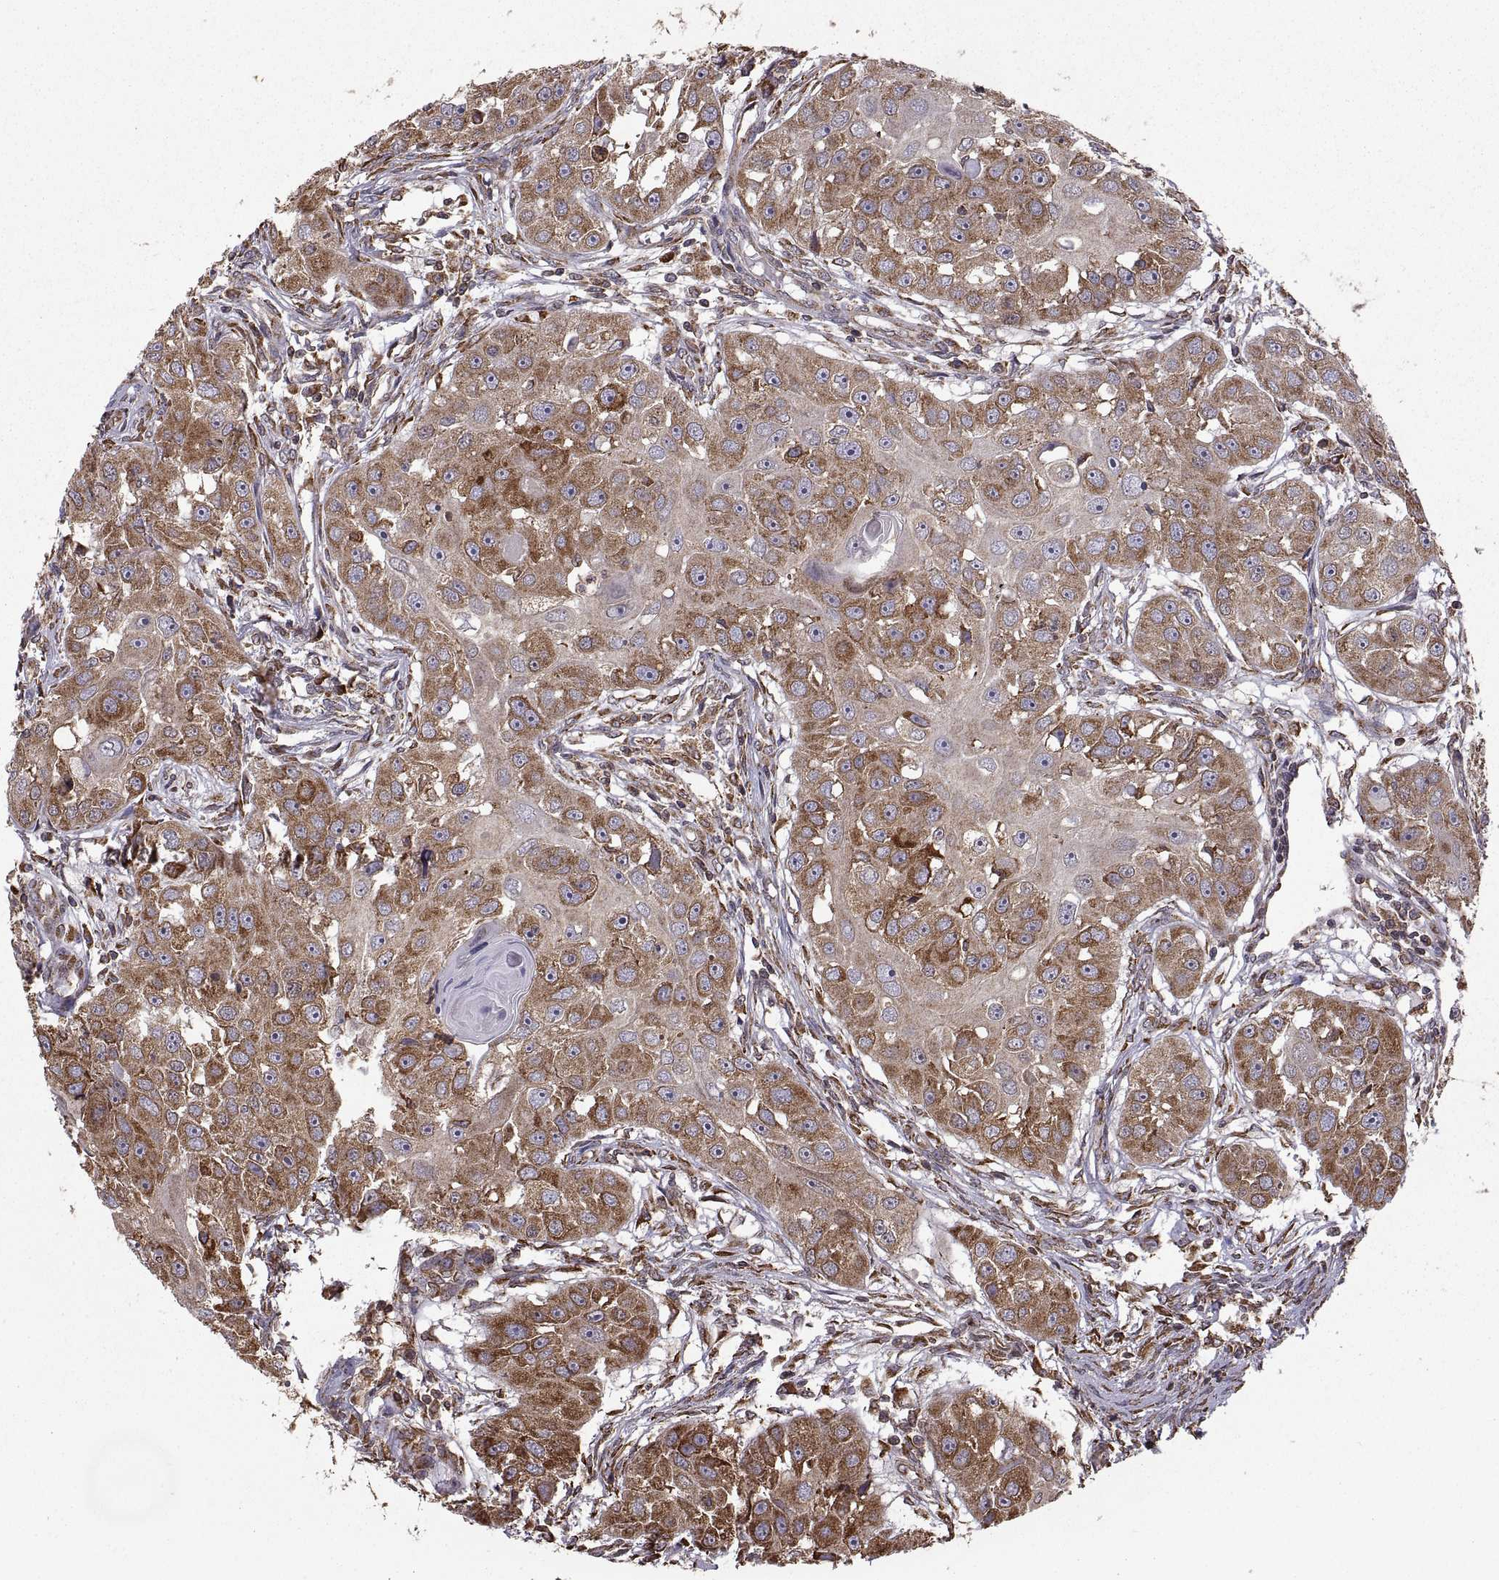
{"staining": {"intensity": "moderate", "quantity": "25%-75%", "location": "cytoplasmic/membranous"}, "tissue": "head and neck cancer", "cell_type": "Tumor cells", "image_type": "cancer", "snomed": [{"axis": "morphology", "description": "Squamous cell carcinoma, NOS"}, {"axis": "topography", "description": "Head-Neck"}], "caption": "Head and neck cancer stained with DAB immunohistochemistry (IHC) displays medium levels of moderate cytoplasmic/membranous positivity in approximately 25%-75% of tumor cells.", "gene": "PDIA3", "patient": {"sex": "male", "age": 51}}